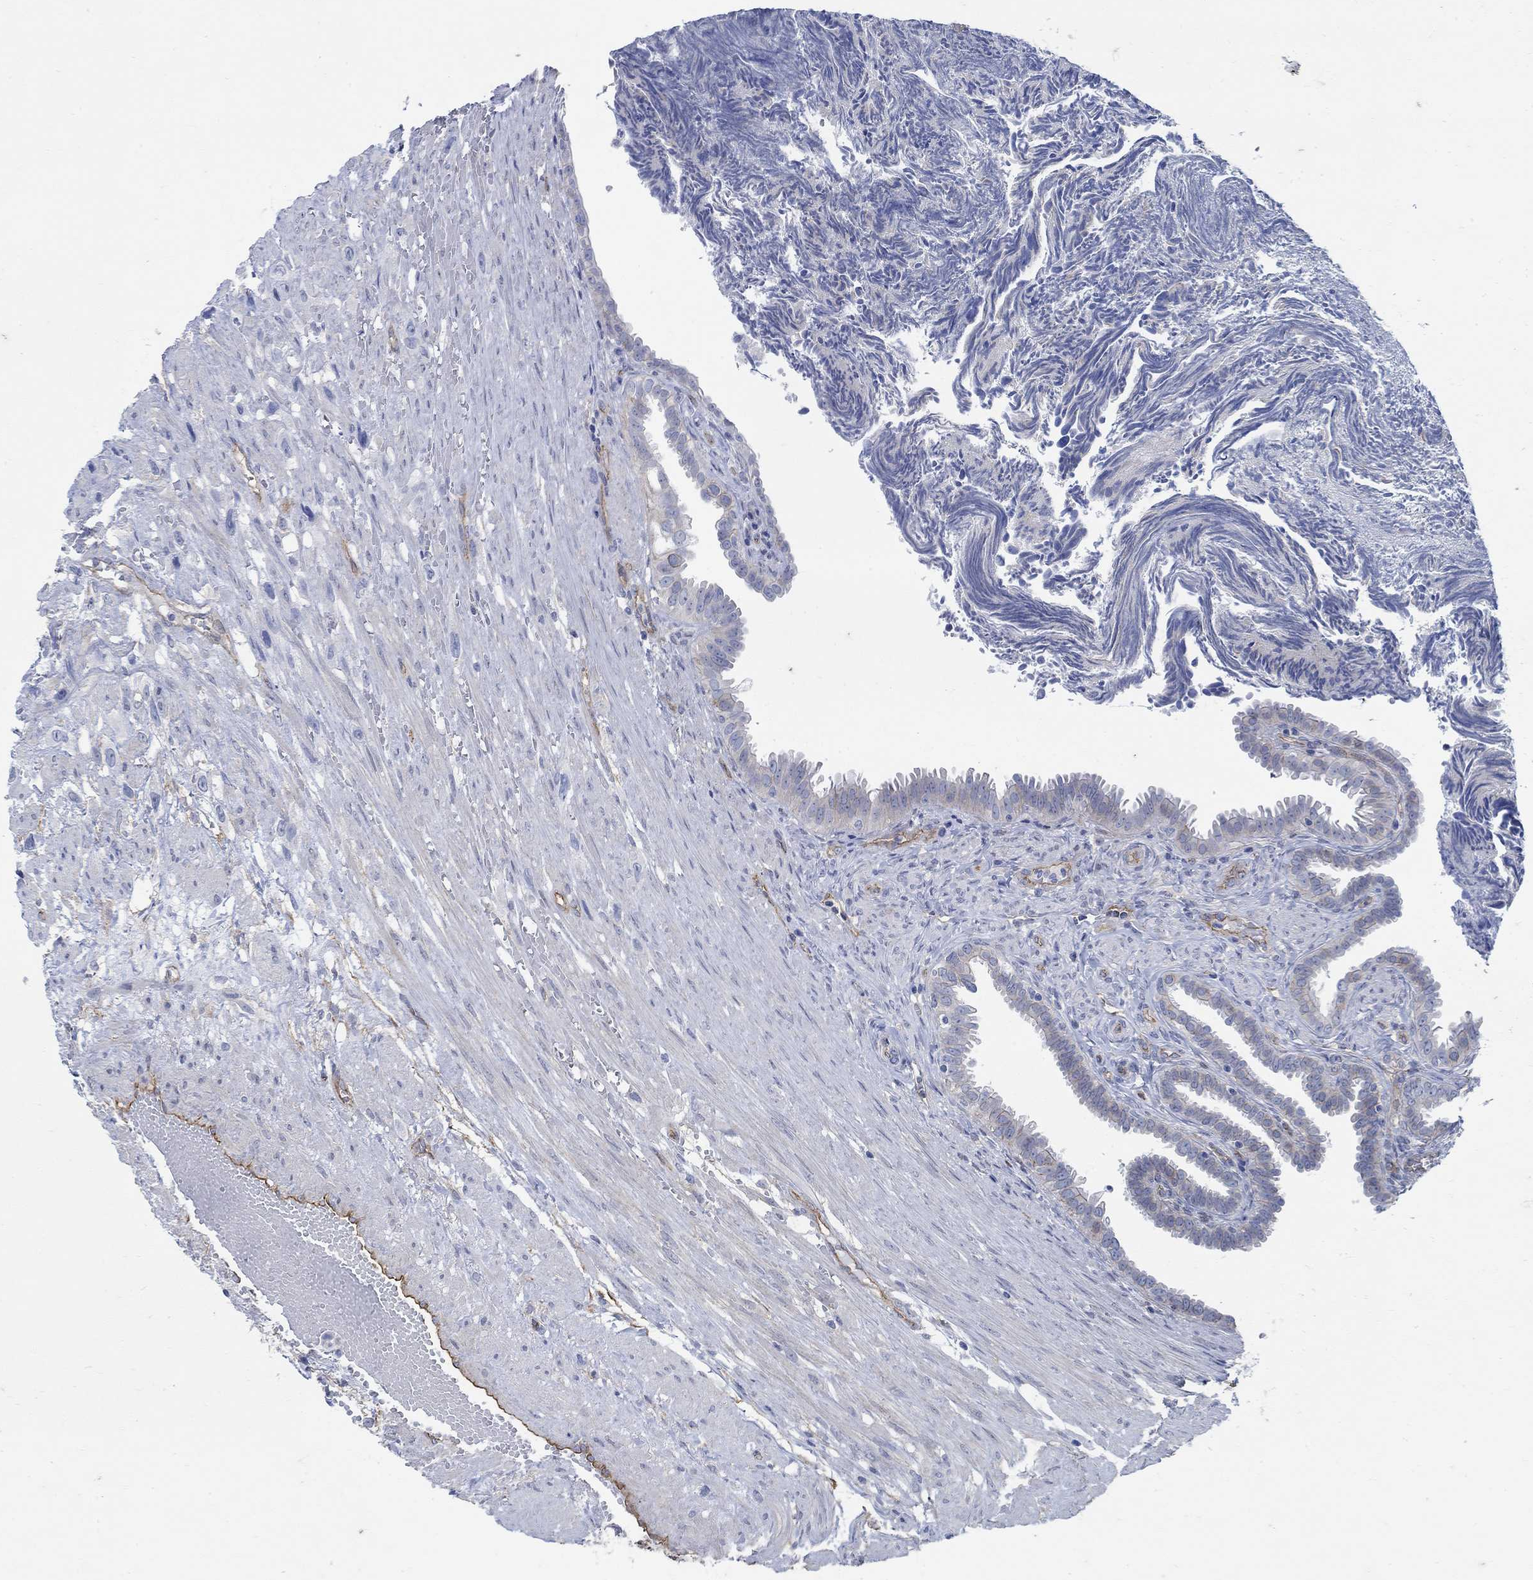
{"staining": {"intensity": "weak", "quantity": "25%-75%", "location": "cytoplasmic/membranous"}, "tissue": "fallopian tube", "cell_type": "Glandular cells", "image_type": "normal", "snomed": [{"axis": "morphology", "description": "Normal tissue, NOS"}, {"axis": "topography", "description": "Fallopian tube"}], "caption": "This is a histology image of IHC staining of benign fallopian tube, which shows weak positivity in the cytoplasmic/membranous of glandular cells.", "gene": "TMEM198", "patient": {"sex": "female", "age": 39}}